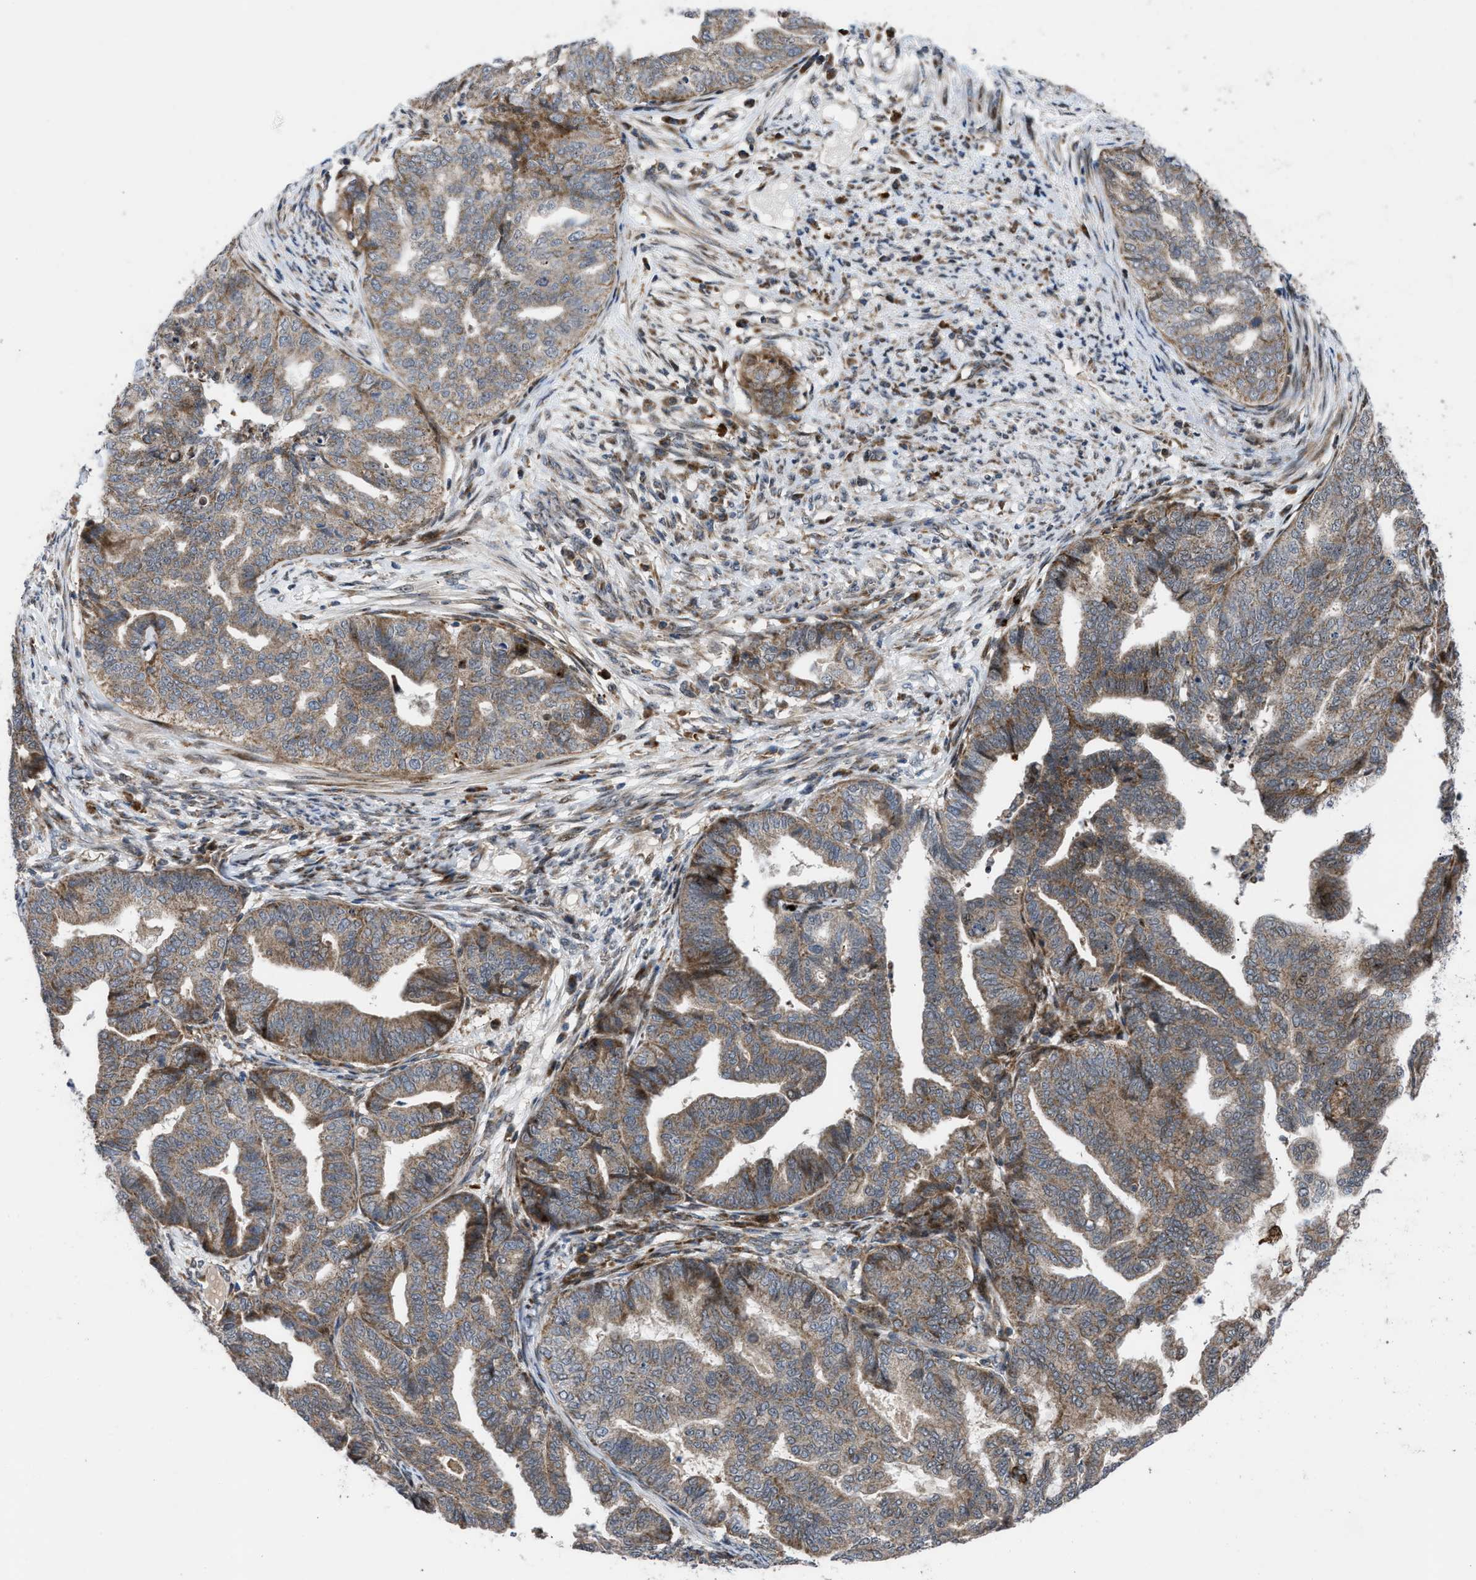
{"staining": {"intensity": "moderate", "quantity": "25%-75%", "location": "cytoplasmic/membranous"}, "tissue": "endometrial cancer", "cell_type": "Tumor cells", "image_type": "cancer", "snomed": [{"axis": "morphology", "description": "Adenocarcinoma, NOS"}, {"axis": "topography", "description": "Endometrium"}], "caption": "IHC image of human endometrial cancer (adenocarcinoma) stained for a protein (brown), which demonstrates medium levels of moderate cytoplasmic/membranous staining in about 25%-75% of tumor cells.", "gene": "AP3M2", "patient": {"sex": "female", "age": 79}}